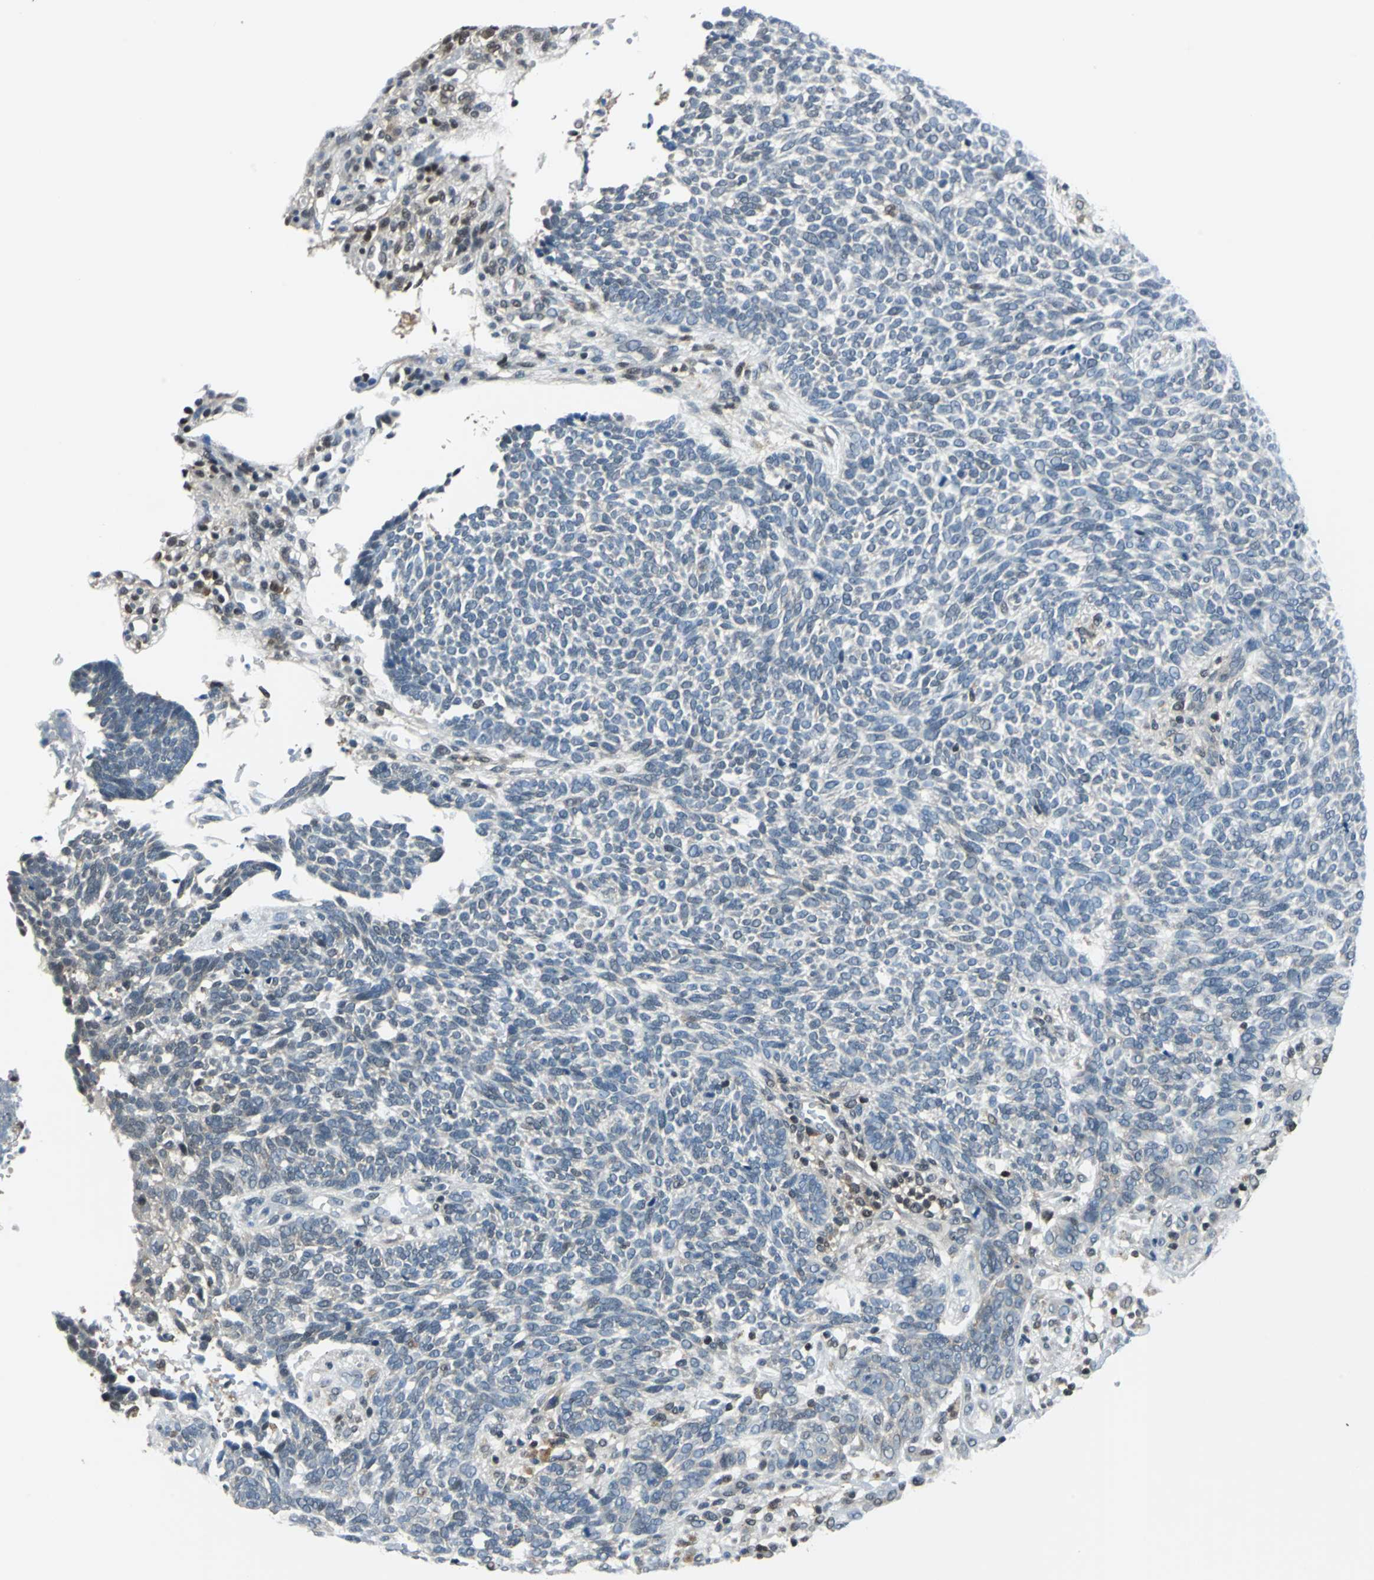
{"staining": {"intensity": "negative", "quantity": "none", "location": "none"}, "tissue": "skin cancer", "cell_type": "Tumor cells", "image_type": "cancer", "snomed": [{"axis": "morphology", "description": "Normal tissue, NOS"}, {"axis": "morphology", "description": "Basal cell carcinoma"}, {"axis": "topography", "description": "Skin"}], "caption": "Immunohistochemistry (IHC) image of neoplastic tissue: skin basal cell carcinoma stained with DAB (3,3'-diaminobenzidine) exhibits no significant protein positivity in tumor cells.", "gene": "PSME1", "patient": {"sex": "male", "age": 87}}